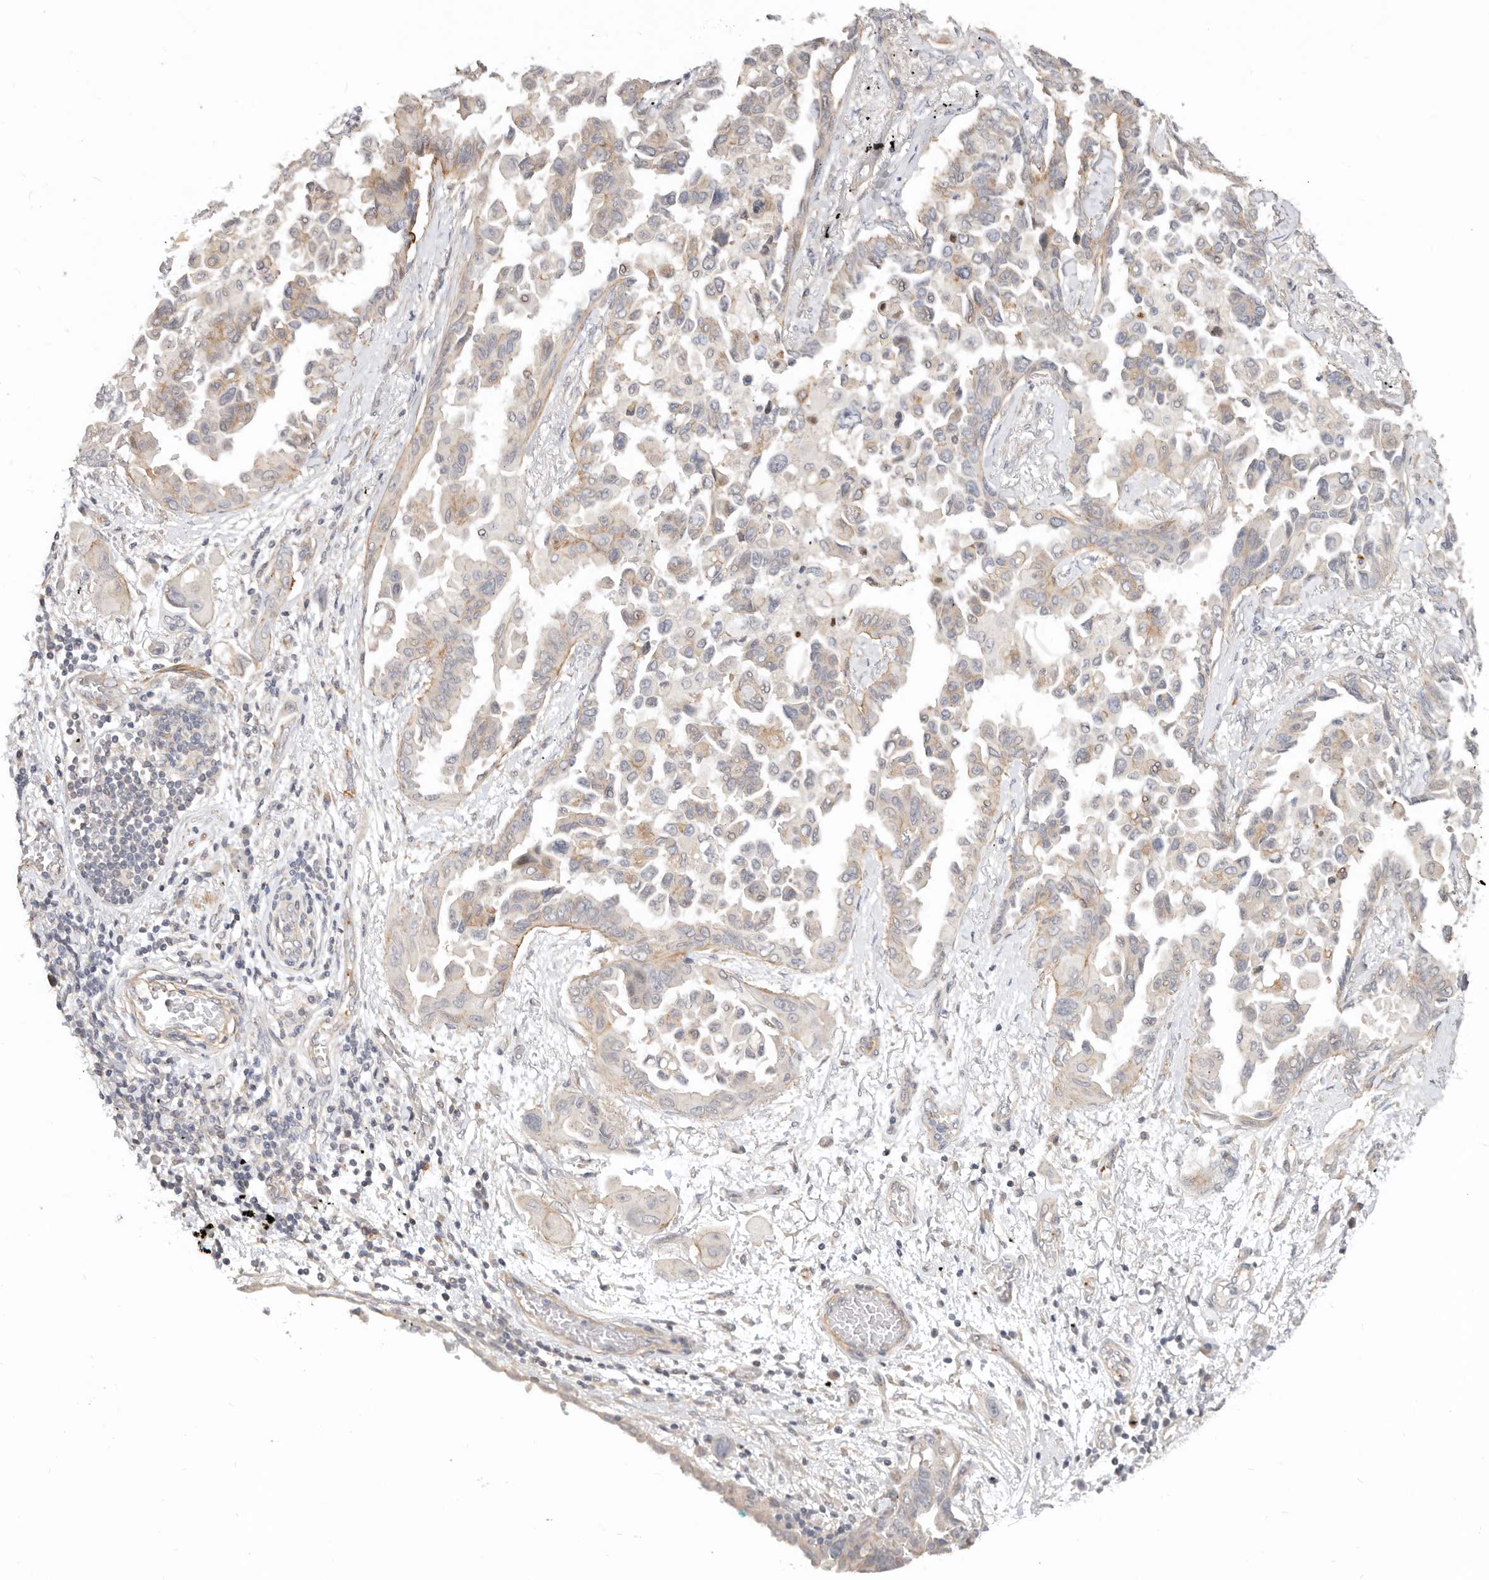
{"staining": {"intensity": "weak", "quantity": "<25%", "location": "cytoplasmic/membranous"}, "tissue": "lung cancer", "cell_type": "Tumor cells", "image_type": "cancer", "snomed": [{"axis": "morphology", "description": "Adenocarcinoma, NOS"}, {"axis": "topography", "description": "Lung"}], "caption": "High power microscopy image of an IHC photomicrograph of lung cancer, revealing no significant staining in tumor cells.", "gene": "ZRANB1", "patient": {"sex": "female", "age": 67}}